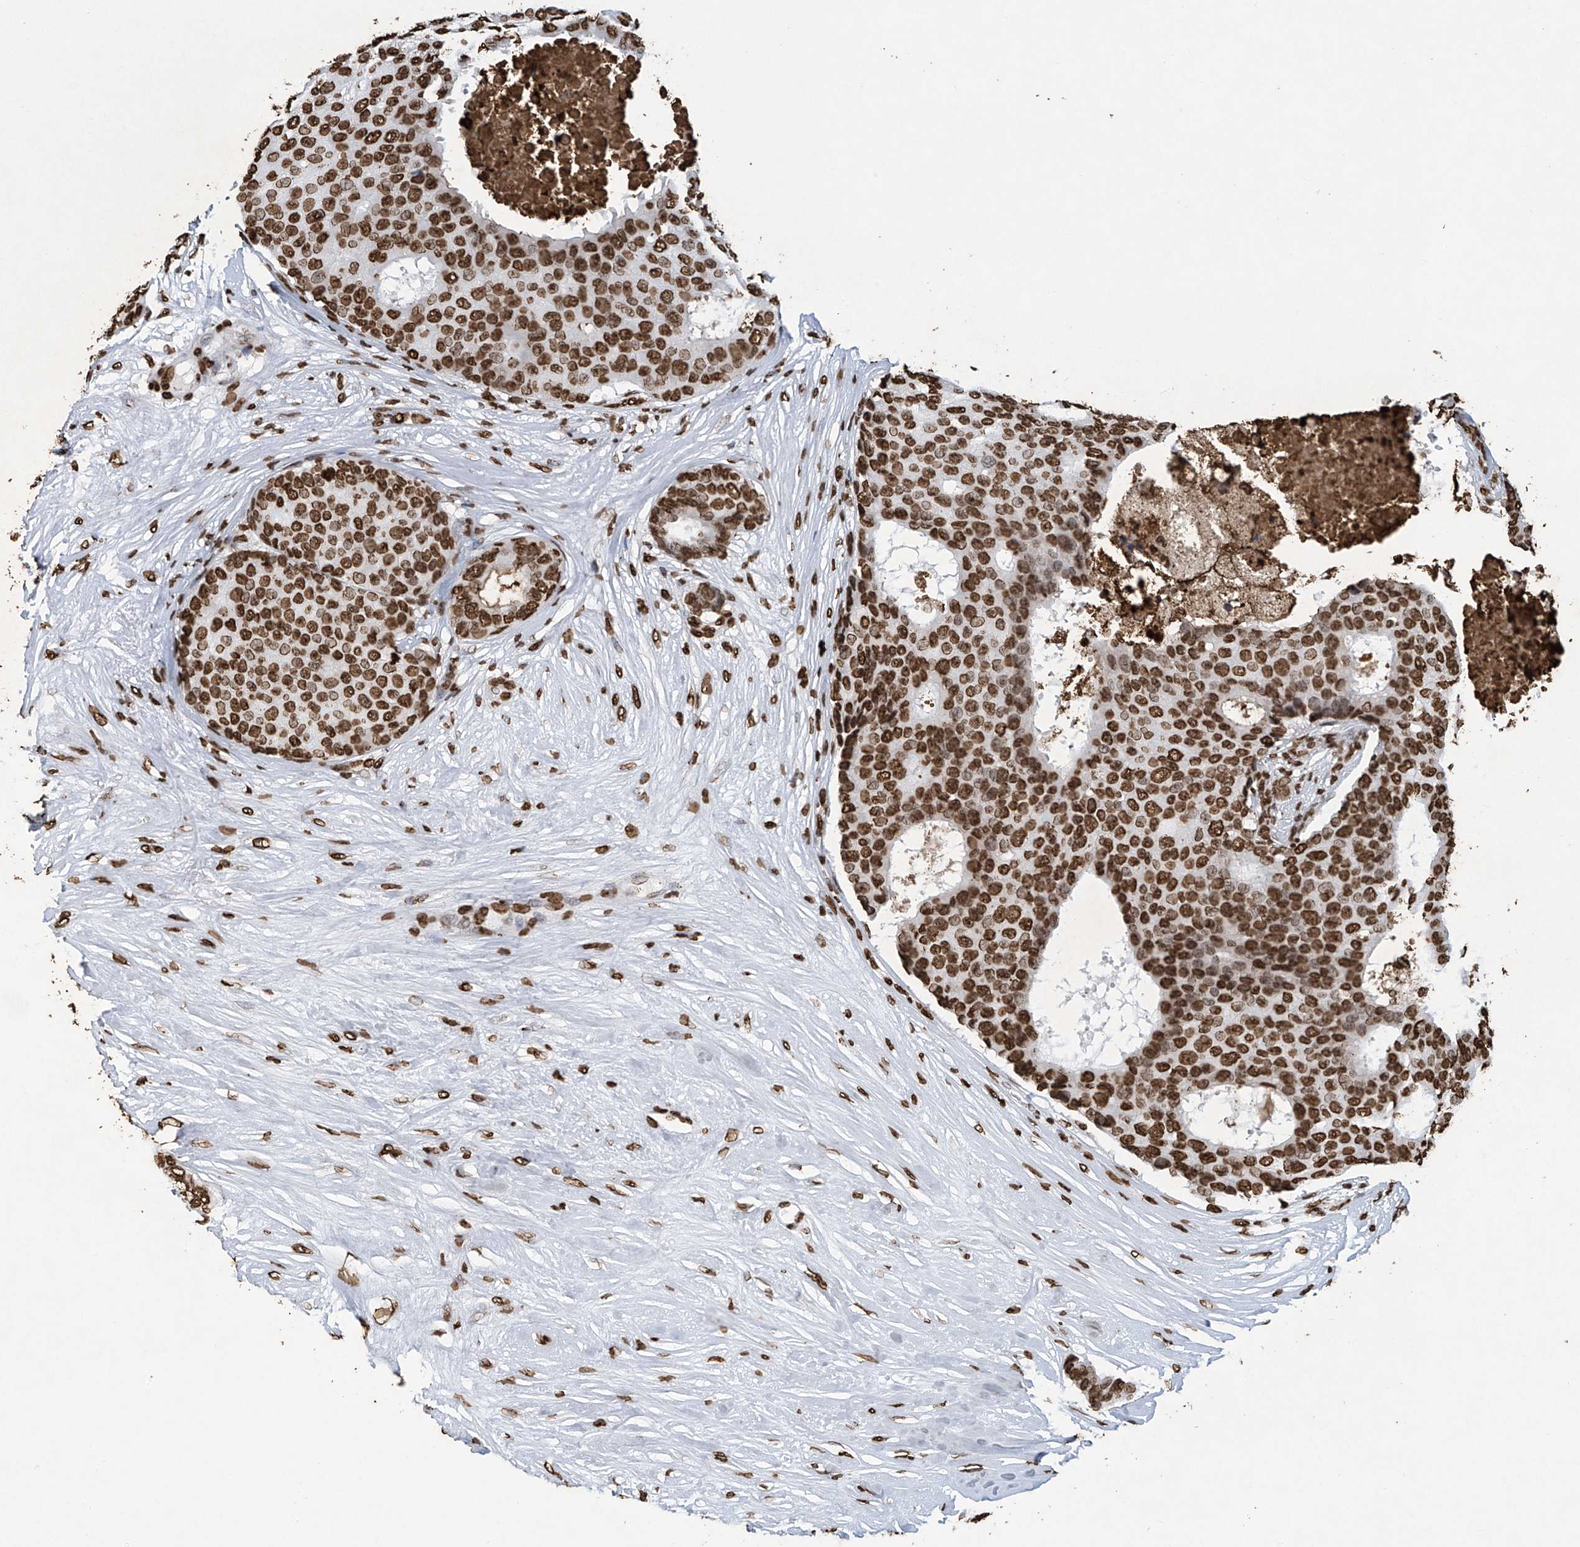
{"staining": {"intensity": "strong", "quantity": ">75%", "location": "nuclear"}, "tissue": "breast cancer", "cell_type": "Tumor cells", "image_type": "cancer", "snomed": [{"axis": "morphology", "description": "Duct carcinoma"}, {"axis": "topography", "description": "Breast"}], "caption": "Human breast cancer stained with a protein marker shows strong staining in tumor cells.", "gene": "H3-3A", "patient": {"sex": "female", "age": 75}}